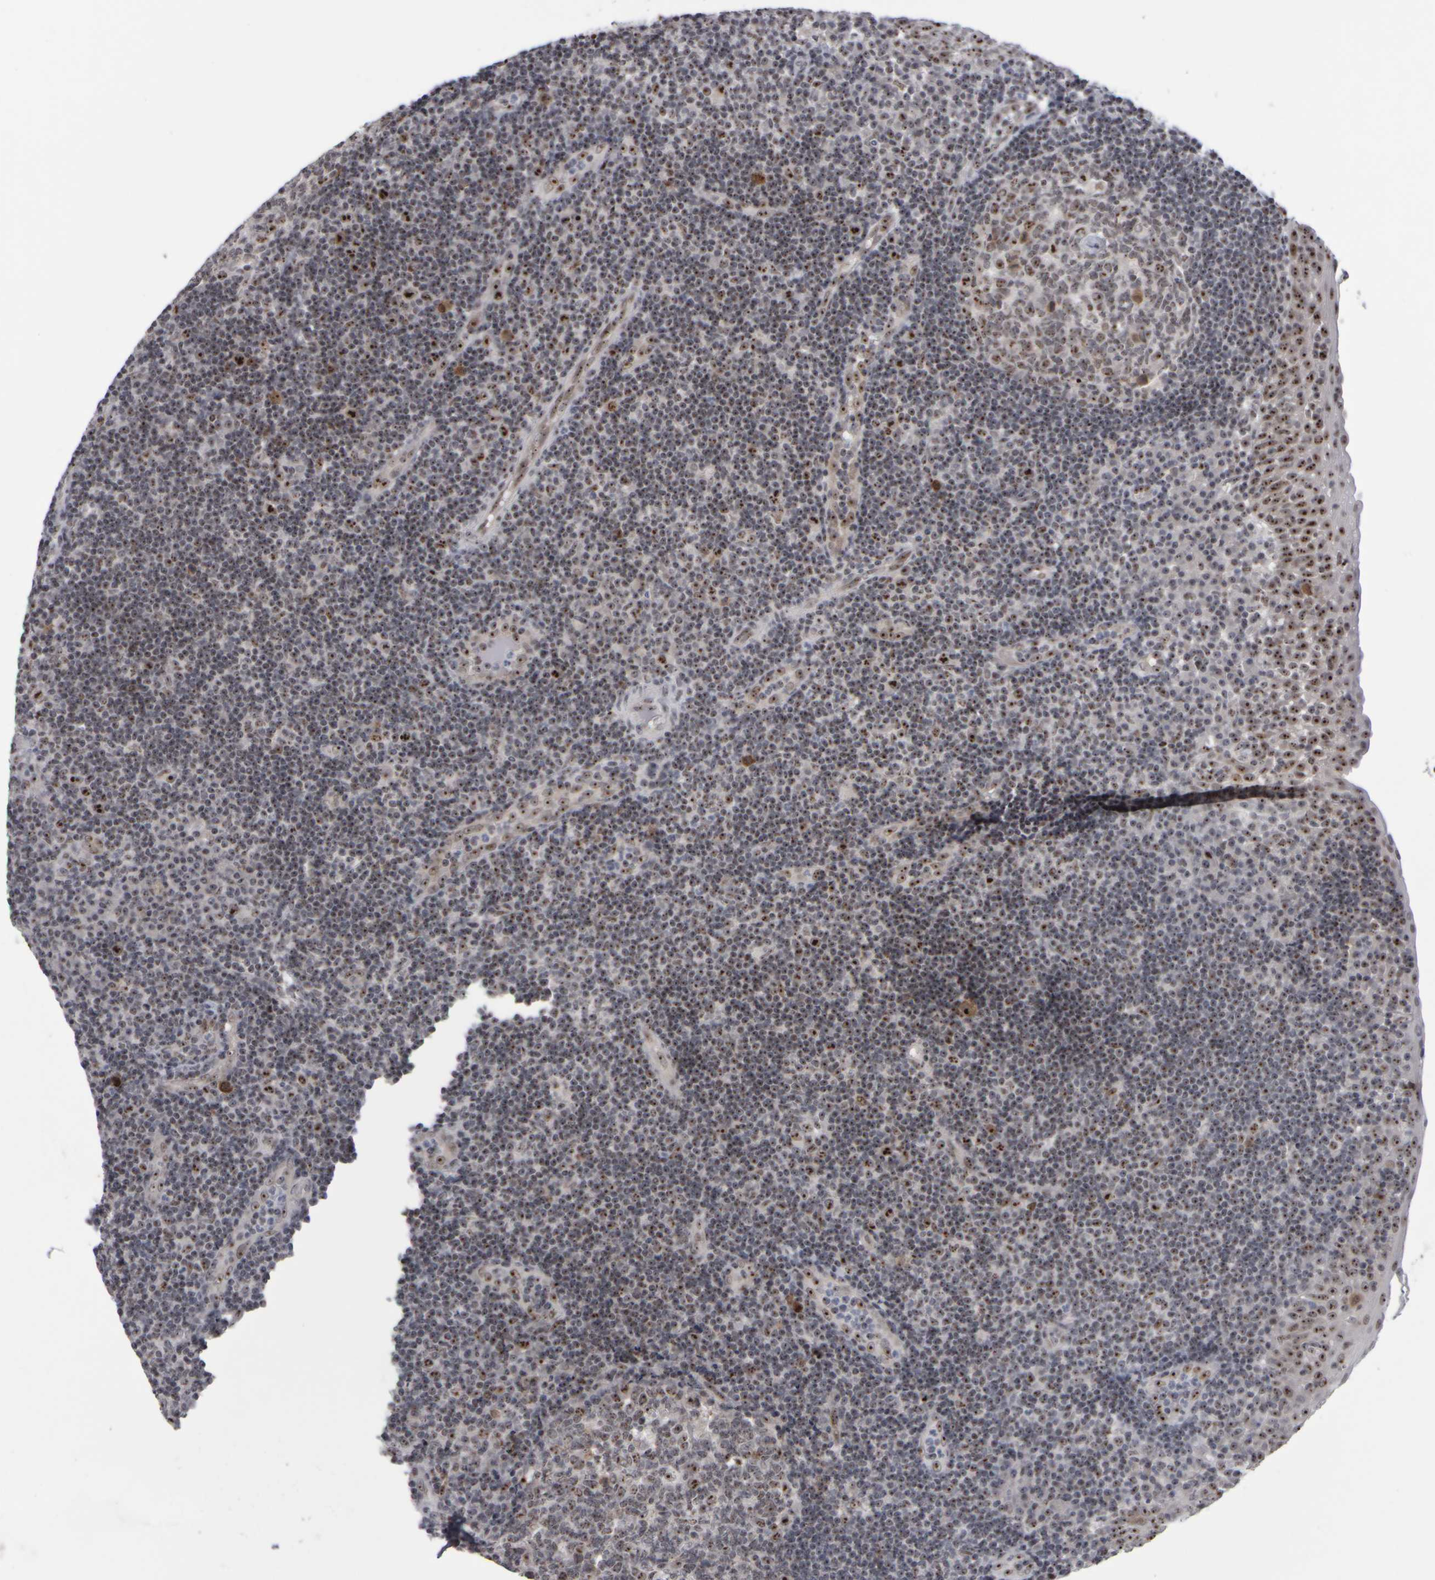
{"staining": {"intensity": "moderate", "quantity": "25%-75%", "location": "nuclear"}, "tissue": "tonsil", "cell_type": "Germinal center cells", "image_type": "normal", "snomed": [{"axis": "morphology", "description": "Normal tissue, NOS"}, {"axis": "topography", "description": "Tonsil"}], "caption": "The photomicrograph displays immunohistochemical staining of benign tonsil. There is moderate nuclear positivity is appreciated in about 25%-75% of germinal center cells.", "gene": "SURF6", "patient": {"sex": "female", "age": 40}}